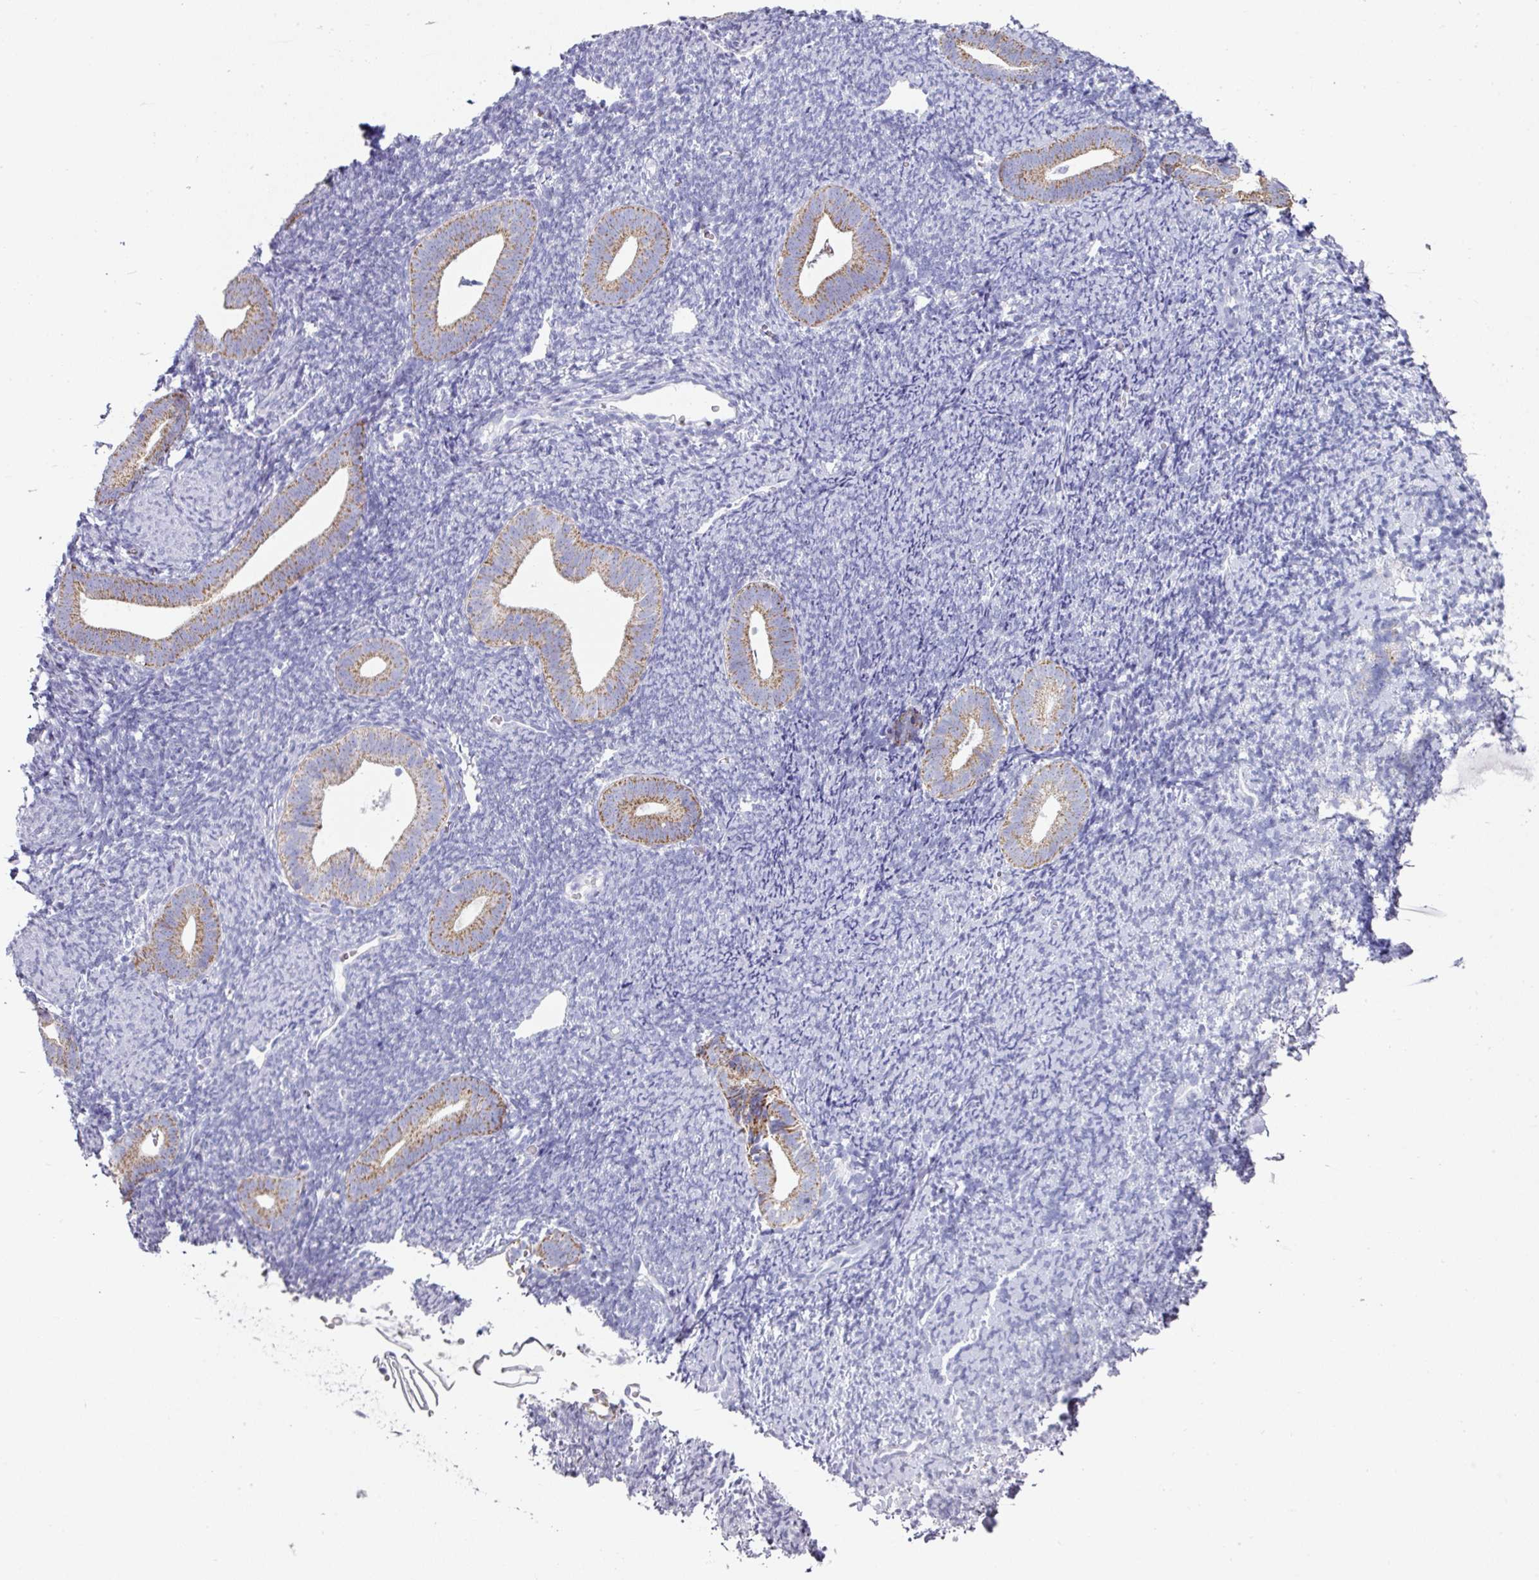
{"staining": {"intensity": "negative", "quantity": "none", "location": "none"}, "tissue": "endometrium", "cell_type": "Cells in endometrial stroma", "image_type": "normal", "snomed": [{"axis": "morphology", "description": "Normal tissue, NOS"}, {"axis": "topography", "description": "Endometrium"}], "caption": "Immunohistochemistry photomicrograph of normal human endometrium stained for a protein (brown), which reveals no staining in cells in endometrial stroma. The staining is performed using DAB brown chromogen with nuclei counter-stained in using hematoxylin.", "gene": "SETBP1", "patient": {"sex": "female", "age": 39}}